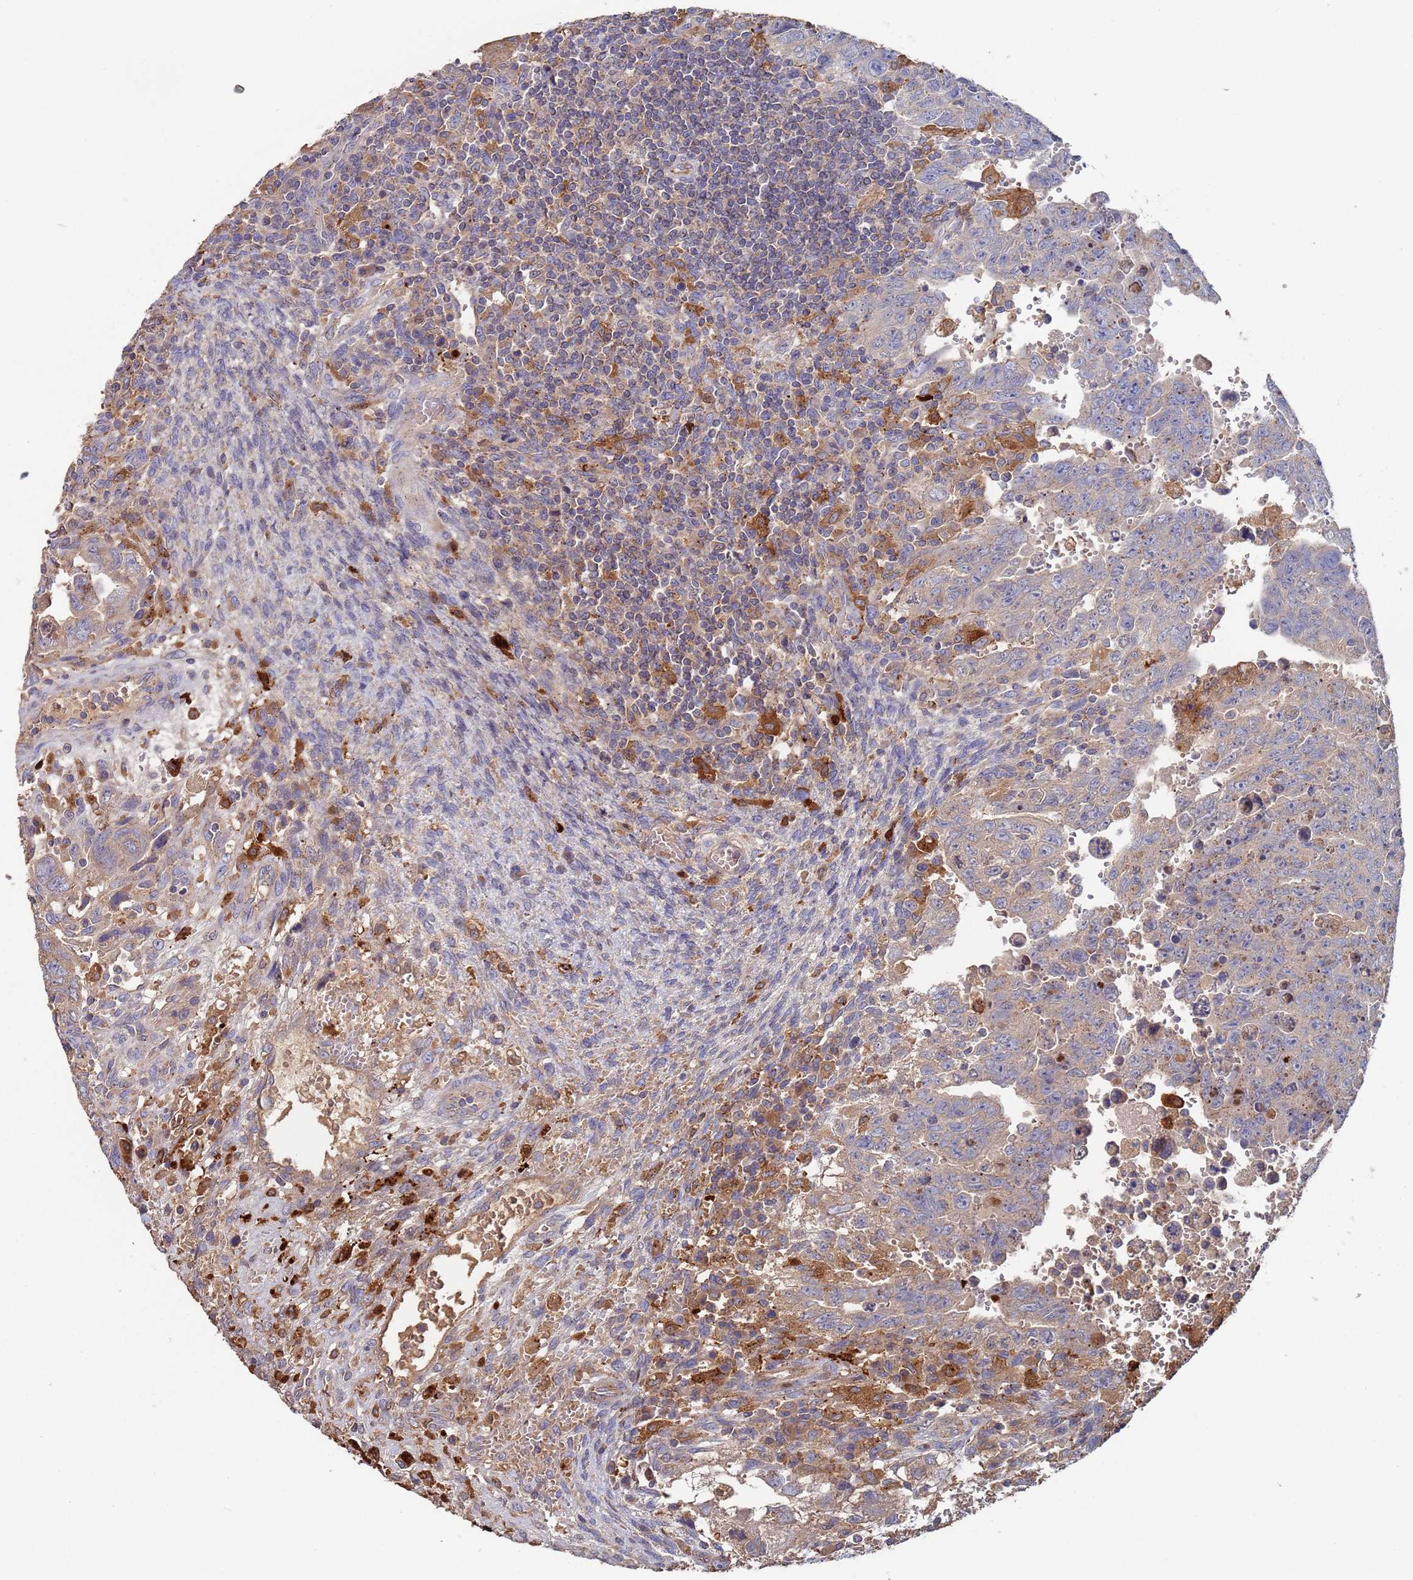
{"staining": {"intensity": "weak", "quantity": "<25%", "location": "cytoplasmic/membranous"}, "tissue": "testis cancer", "cell_type": "Tumor cells", "image_type": "cancer", "snomed": [{"axis": "morphology", "description": "Carcinoma, Embryonal, NOS"}, {"axis": "topography", "description": "Testis"}], "caption": "Human testis cancer (embryonal carcinoma) stained for a protein using immunohistochemistry (IHC) exhibits no staining in tumor cells.", "gene": "MALRD1", "patient": {"sex": "male", "age": 28}}